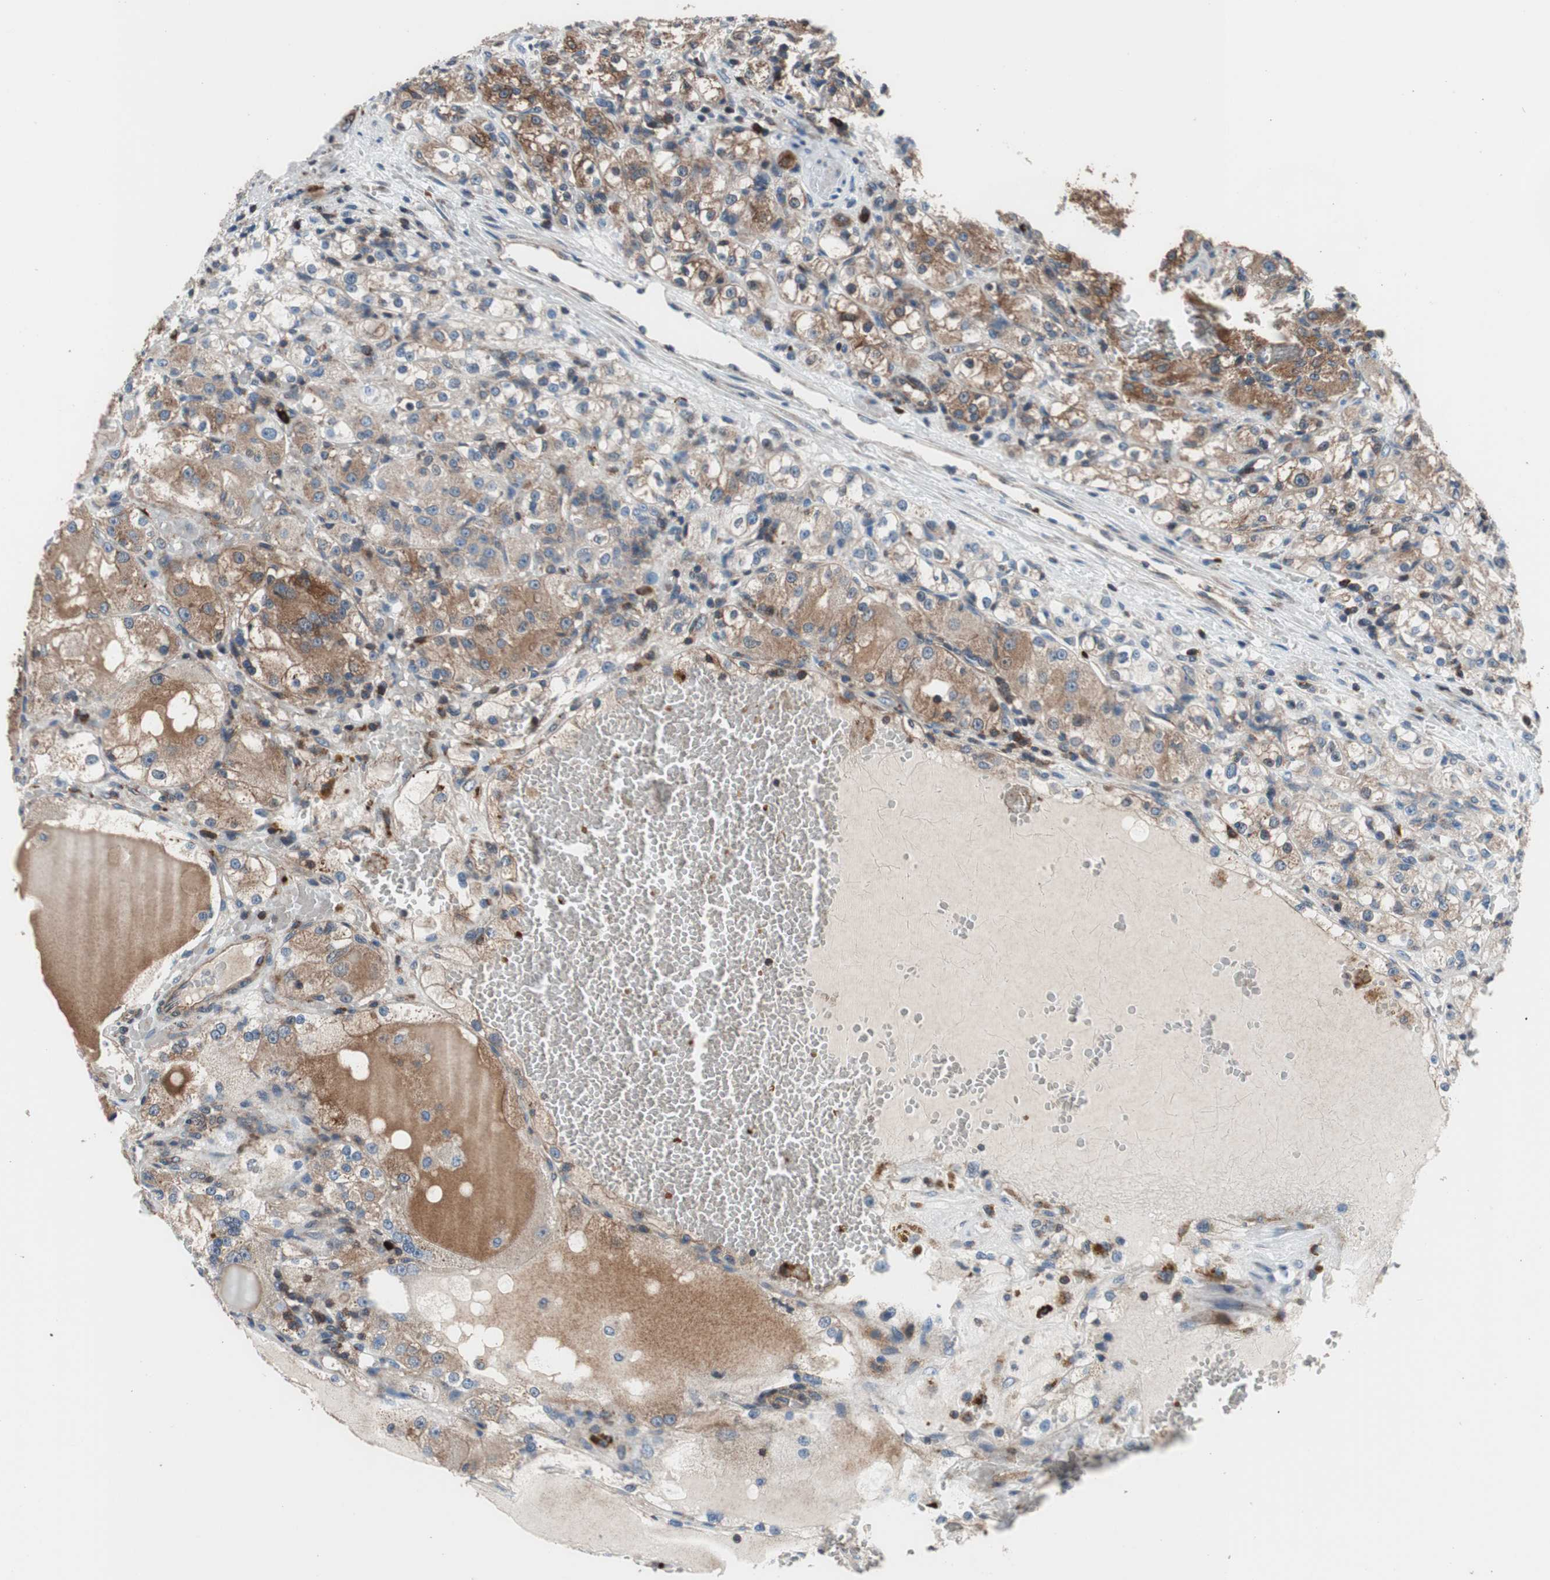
{"staining": {"intensity": "moderate", "quantity": "25%-75%", "location": "cytoplasmic/membranous"}, "tissue": "renal cancer", "cell_type": "Tumor cells", "image_type": "cancer", "snomed": [{"axis": "morphology", "description": "Normal tissue, NOS"}, {"axis": "morphology", "description": "Adenocarcinoma, NOS"}, {"axis": "topography", "description": "Kidney"}], "caption": "Immunohistochemical staining of adenocarcinoma (renal) reveals medium levels of moderate cytoplasmic/membranous positivity in about 25%-75% of tumor cells.", "gene": "PRDX2", "patient": {"sex": "male", "age": 61}}